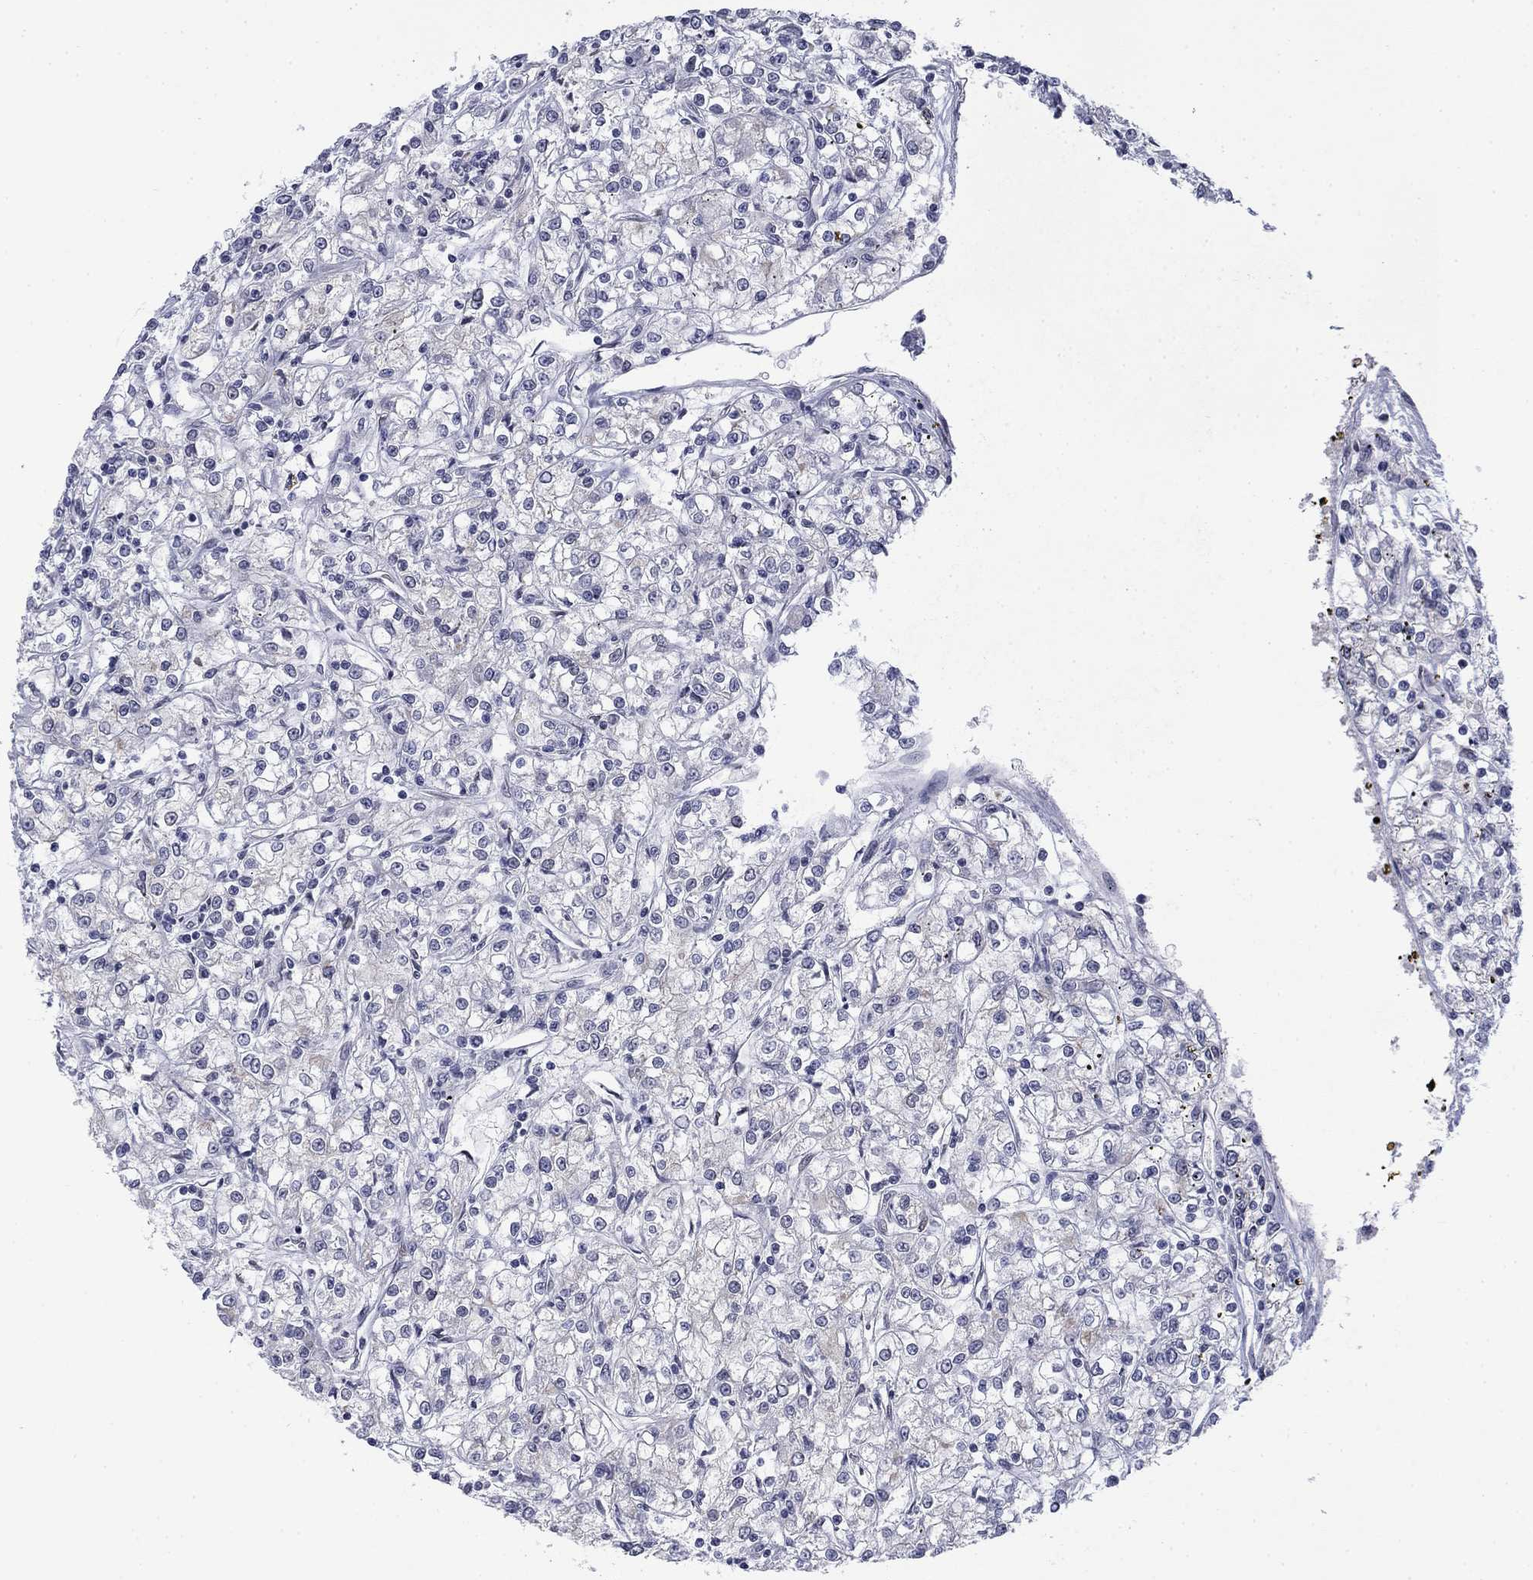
{"staining": {"intensity": "negative", "quantity": "none", "location": "none"}, "tissue": "renal cancer", "cell_type": "Tumor cells", "image_type": "cancer", "snomed": [{"axis": "morphology", "description": "Adenocarcinoma, NOS"}, {"axis": "topography", "description": "Kidney"}], "caption": "Renal cancer (adenocarcinoma) was stained to show a protein in brown. There is no significant staining in tumor cells.", "gene": "TOR1AIP1", "patient": {"sex": "female", "age": 59}}